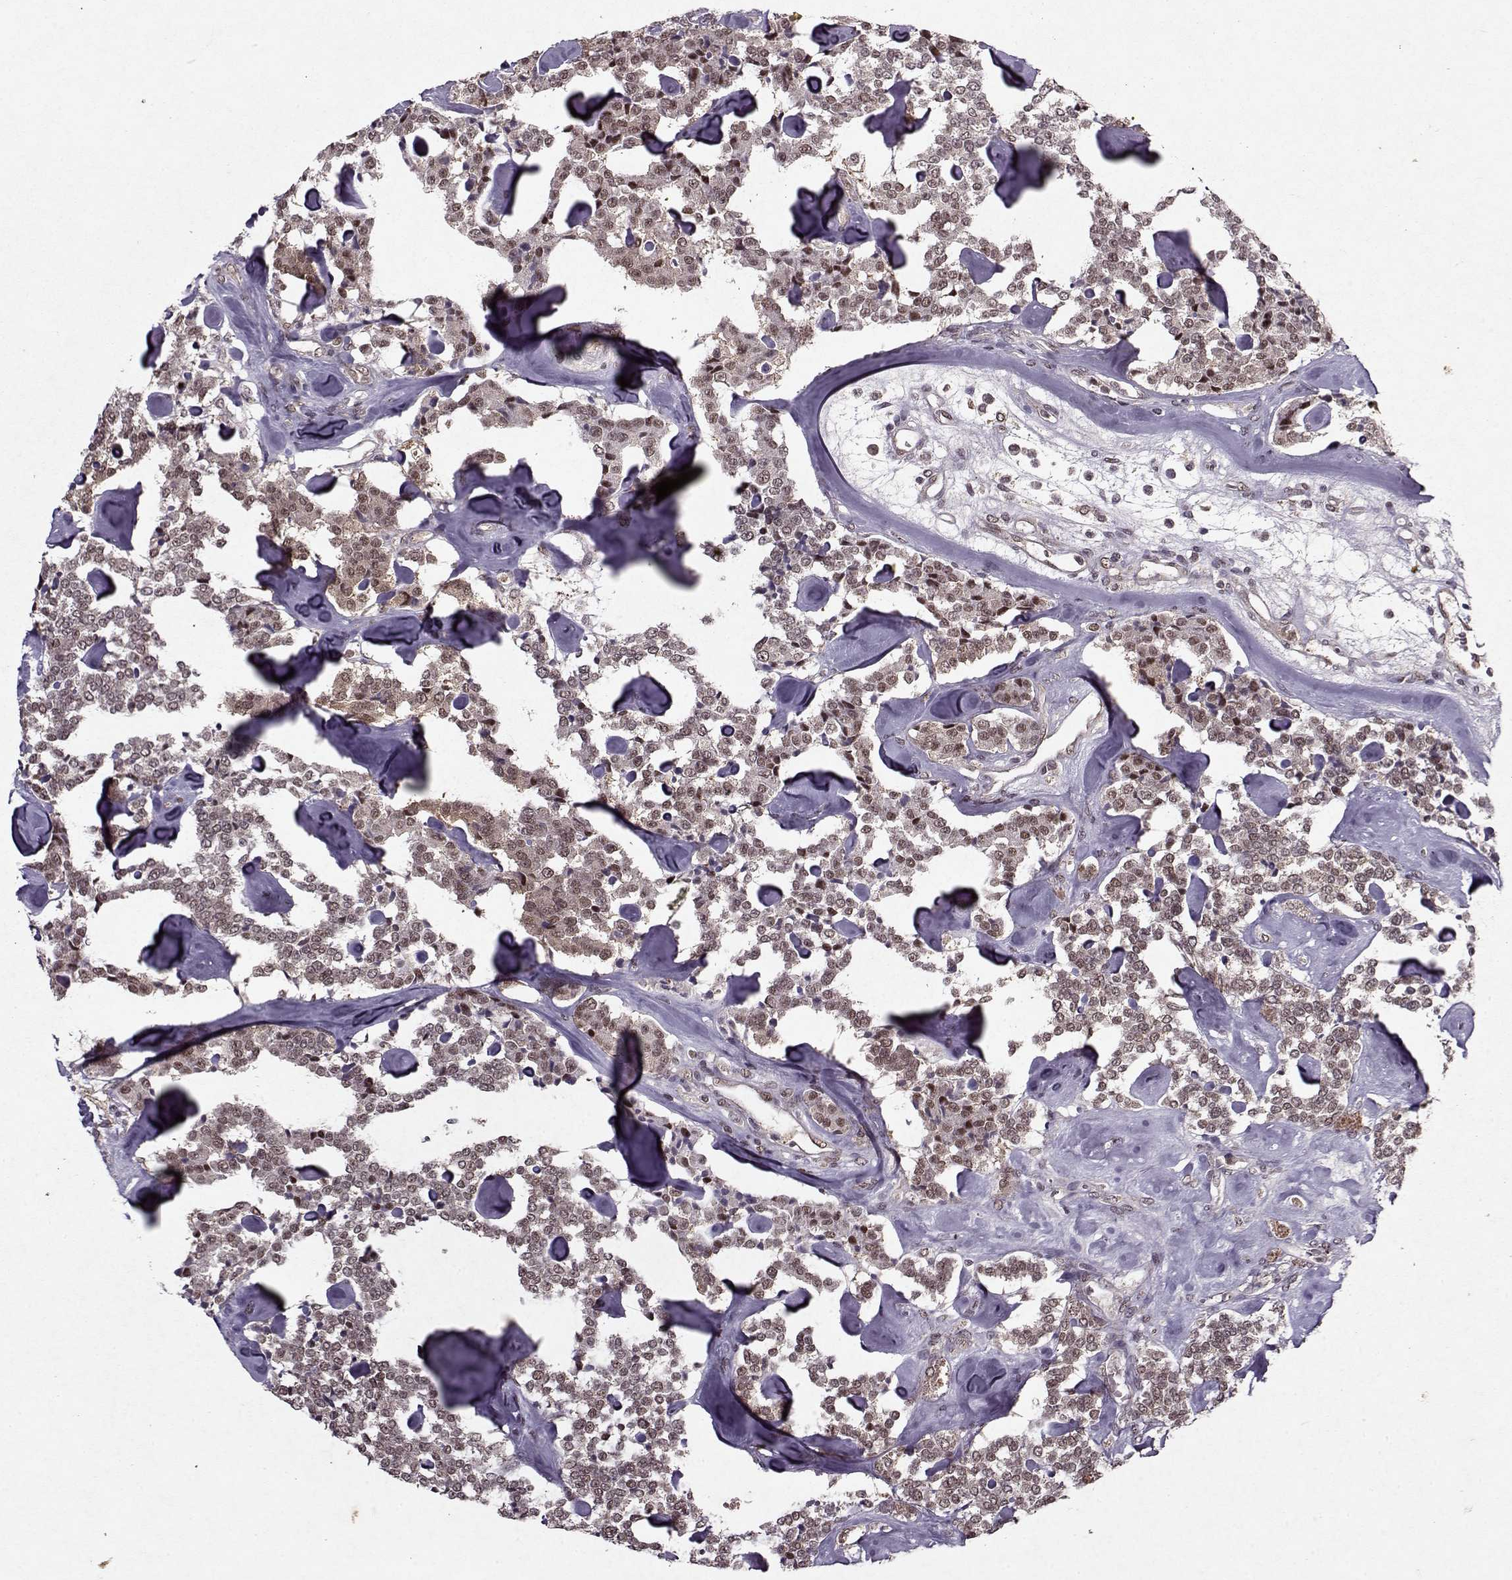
{"staining": {"intensity": "weak", "quantity": ">75%", "location": "nuclear"}, "tissue": "carcinoid", "cell_type": "Tumor cells", "image_type": "cancer", "snomed": [{"axis": "morphology", "description": "Carcinoid, malignant, NOS"}, {"axis": "topography", "description": "Pancreas"}], "caption": "An immunohistochemistry (IHC) photomicrograph of tumor tissue is shown. Protein staining in brown highlights weak nuclear positivity in carcinoid within tumor cells. (Stains: DAB (3,3'-diaminobenzidine) in brown, nuclei in blue, Microscopy: brightfield microscopy at high magnification).", "gene": "PSMA7", "patient": {"sex": "male", "age": 41}}